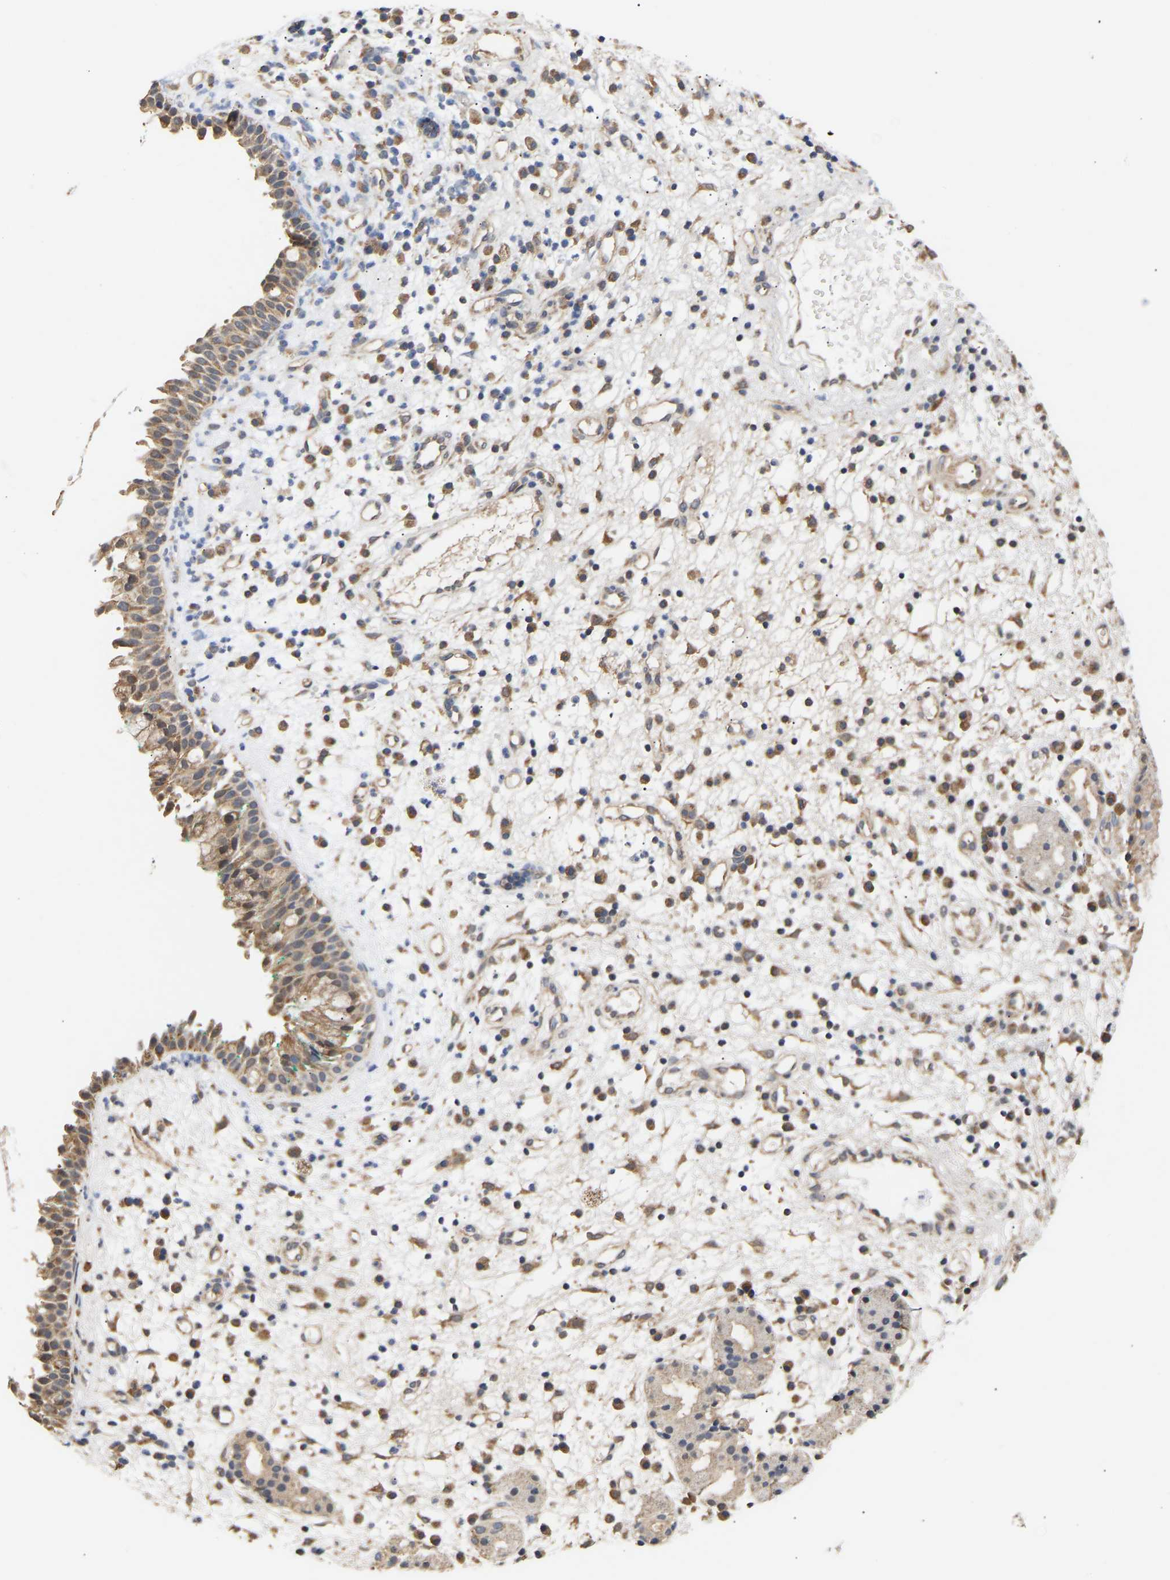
{"staining": {"intensity": "moderate", "quantity": ">75%", "location": "cytoplasmic/membranous"}, "tissue": "nasopharynx", "cell_type": "Respiratory epithelial cells", "image_type": "normal", "snomed": [{"axis": "morphology", "description": "Normal tissue, NOS"}, {"axis": "morphology", "description": "Basal cell carcinoma"}, {"axis": "topography", "description": "Cartilage tissue"}, {"axis": "topography", "description": "Nasopharynx"}, {"axis": "topography", "description": "Oral tissue"}], "caption": "Moderate cytoplasmic/membranous protein staining is appreciated in approximately >75% of respiratory epithelial cells in nasopharynx.", "gene": "ZNF26", "patient": {"sex": "female", "age": 77}}